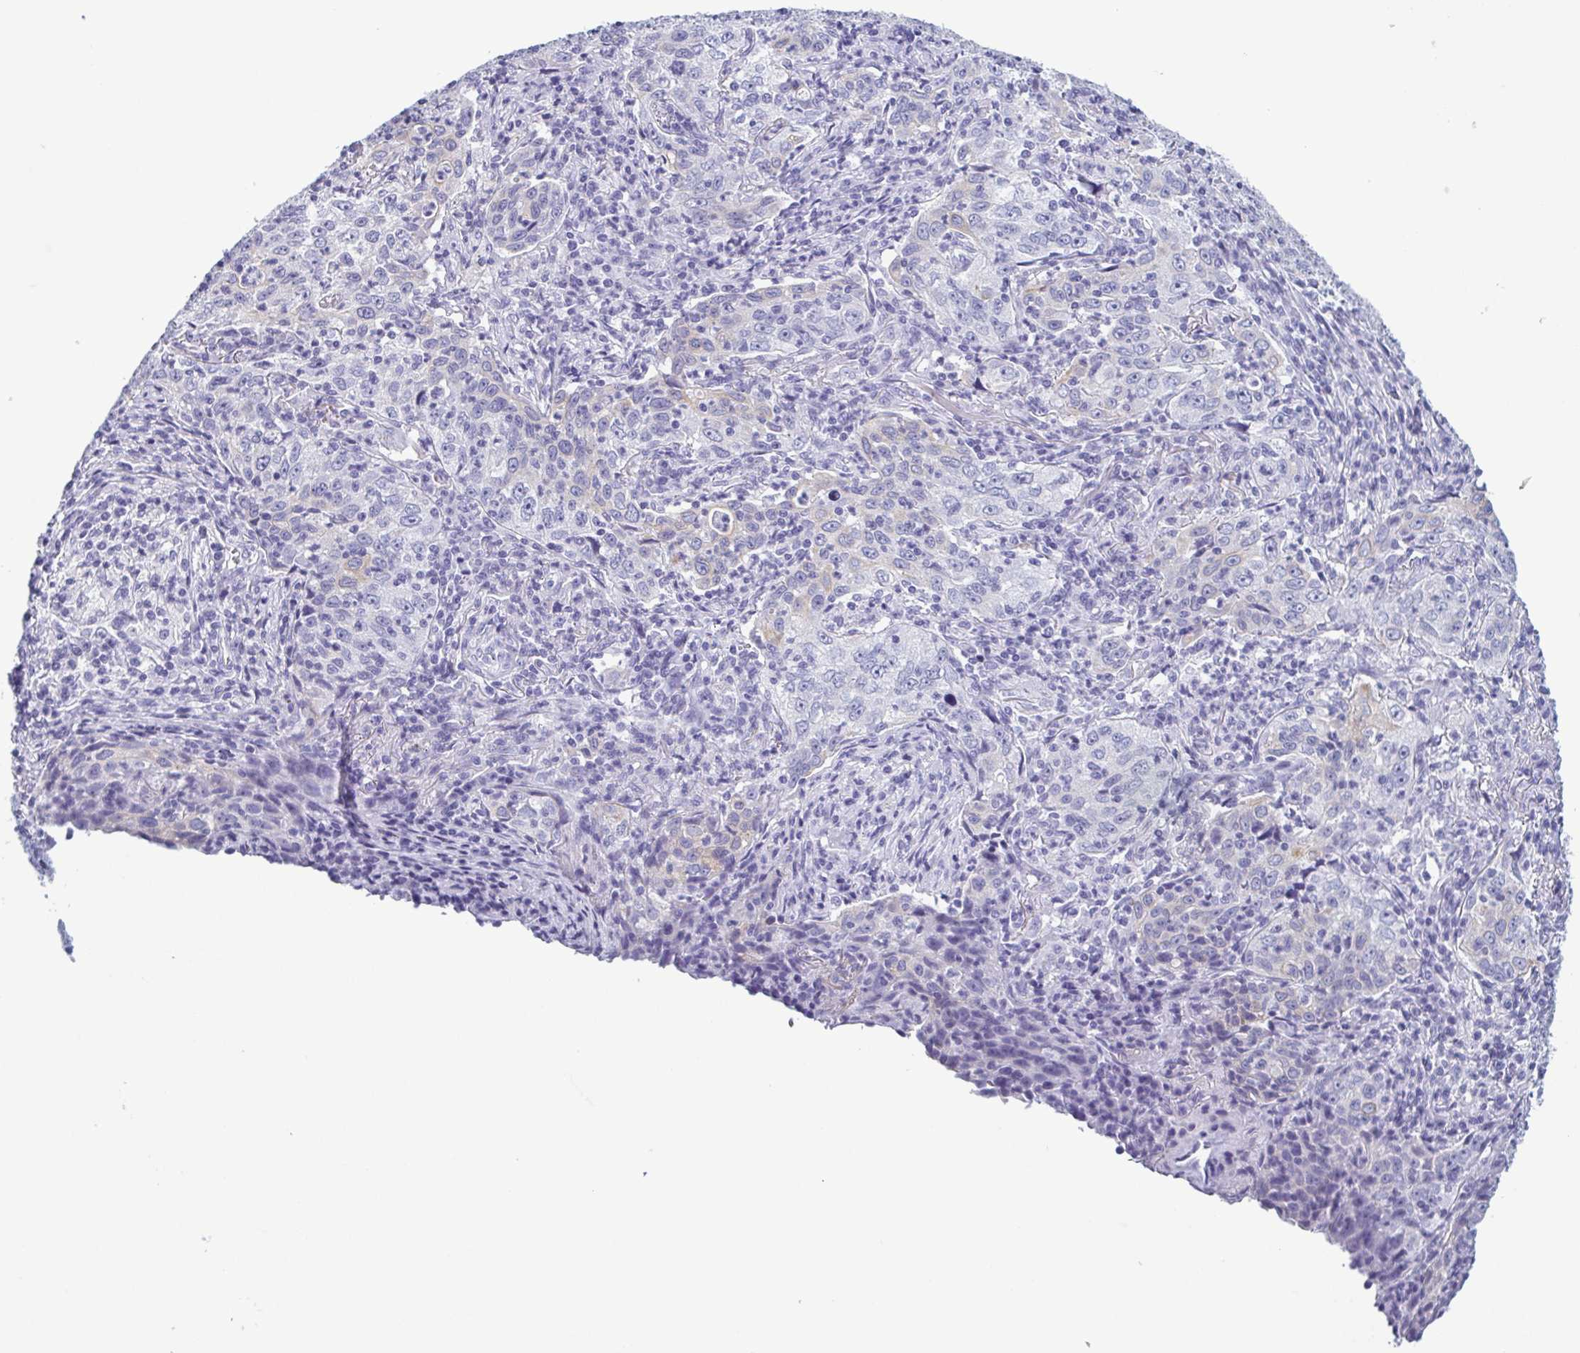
{"staining": {"intensity": "negative", "quantity": "none", "location": "none"}, "tissue": "lung cancer", "cell_type": "Tumor cells", "image_type": "cancer", "snomed": [{"axis": "morphology", "description": "Squamous cell carcinoma, NOS"}, {"axis": "topography", "description": "Lung"}], "caption": "Tumor cells show no significant staining in lung cancer (squamous cell carcinoma).", "gene": "KRT10", "patient": {"sex": "male", "age": 71}}